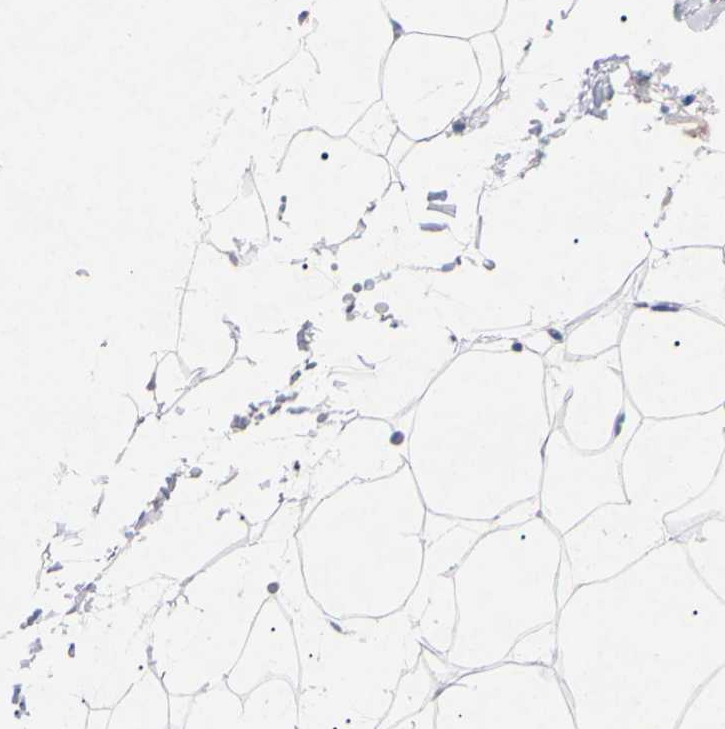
{"staining": {"intensity": "negative", "quantity": "none", "location": "none"}, "tissue": "adipose tissue", "cell_type": "Adipocytes", "image_type": "normal", "snomed": [{"axis": "morphology", "description": "Normal tissue, NOS"}, {"axis": "topography", "description": "Breast"}, {"axis": "topography", "description": "Adipose tissue"}], "caption": "A high-resolution photomicrograph shows IHC staining of benign adipose tissue, which exhibits no significant positivity in adipocytes. The staining was performed using DAB (3,3'-diaminobenzidine) to visualize the protein expression in brown, while the nuclei were stained in blue with hematoxylin (Magnification: 20x).", "gene": "ELN", "patient": {"sex": "female", "age": 25}}